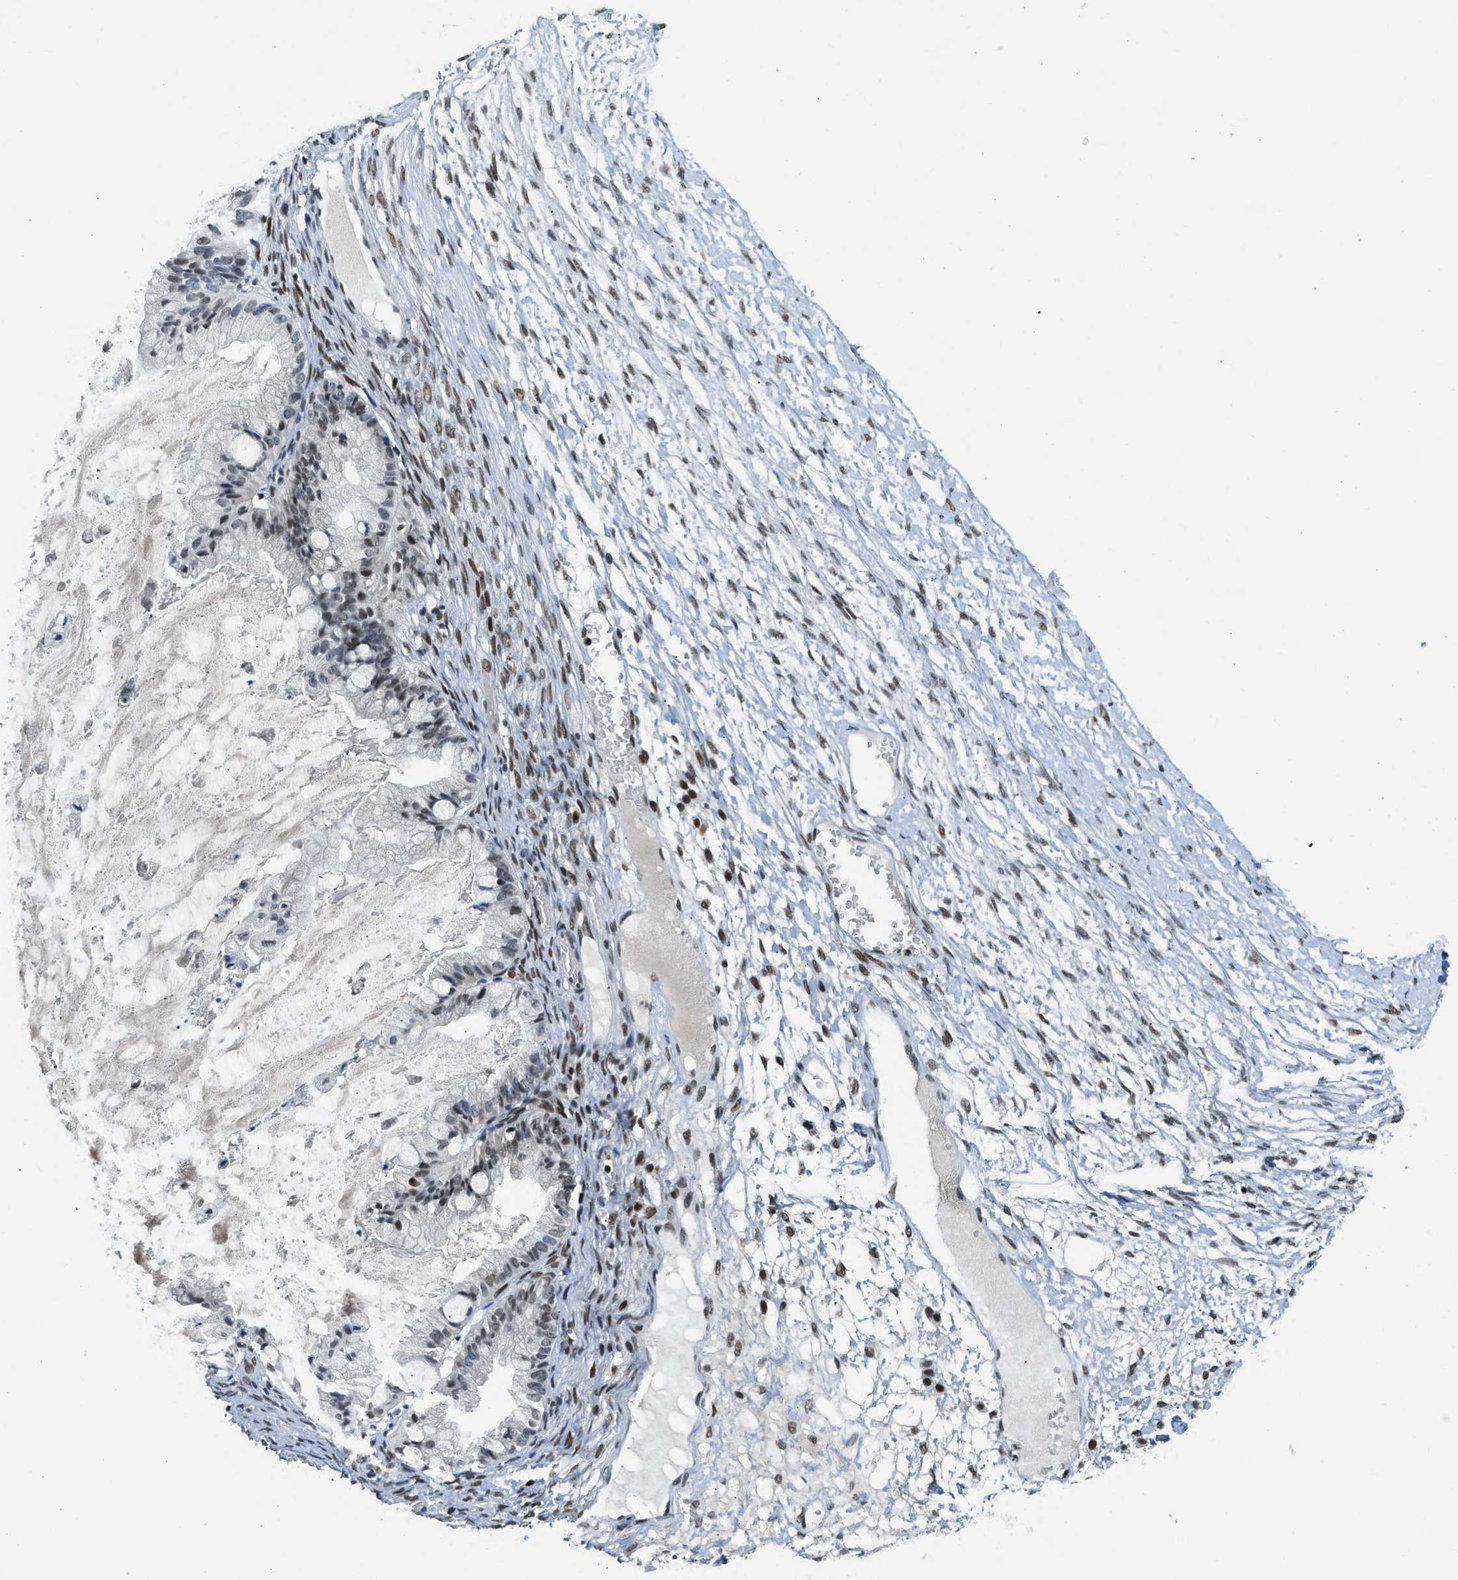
{"staining": {"intensity": "moderate", "quantity": "25%-75%", "location": "nuclear"}, "tissue": "ovarian cancer", "cell_type": "Tumor cells", "image_type": "cancer", "snomed": [{"axis": "morphology", "description": "Cystadenocarcinoma, mucinous, NOS"}, {"axis": "topography", "description": "Ovary"}], "caption": "Protein expression analysis of human ovarian cancer reveals moderate nuclear staining in about 25%-75% of tumor cells. (DAB (3,3'-diaminobenzidine) IHC with brightfield microscopy, high magnification).", "gene": "NCOA1", "patient": {"sex": "female", "age": 57}}